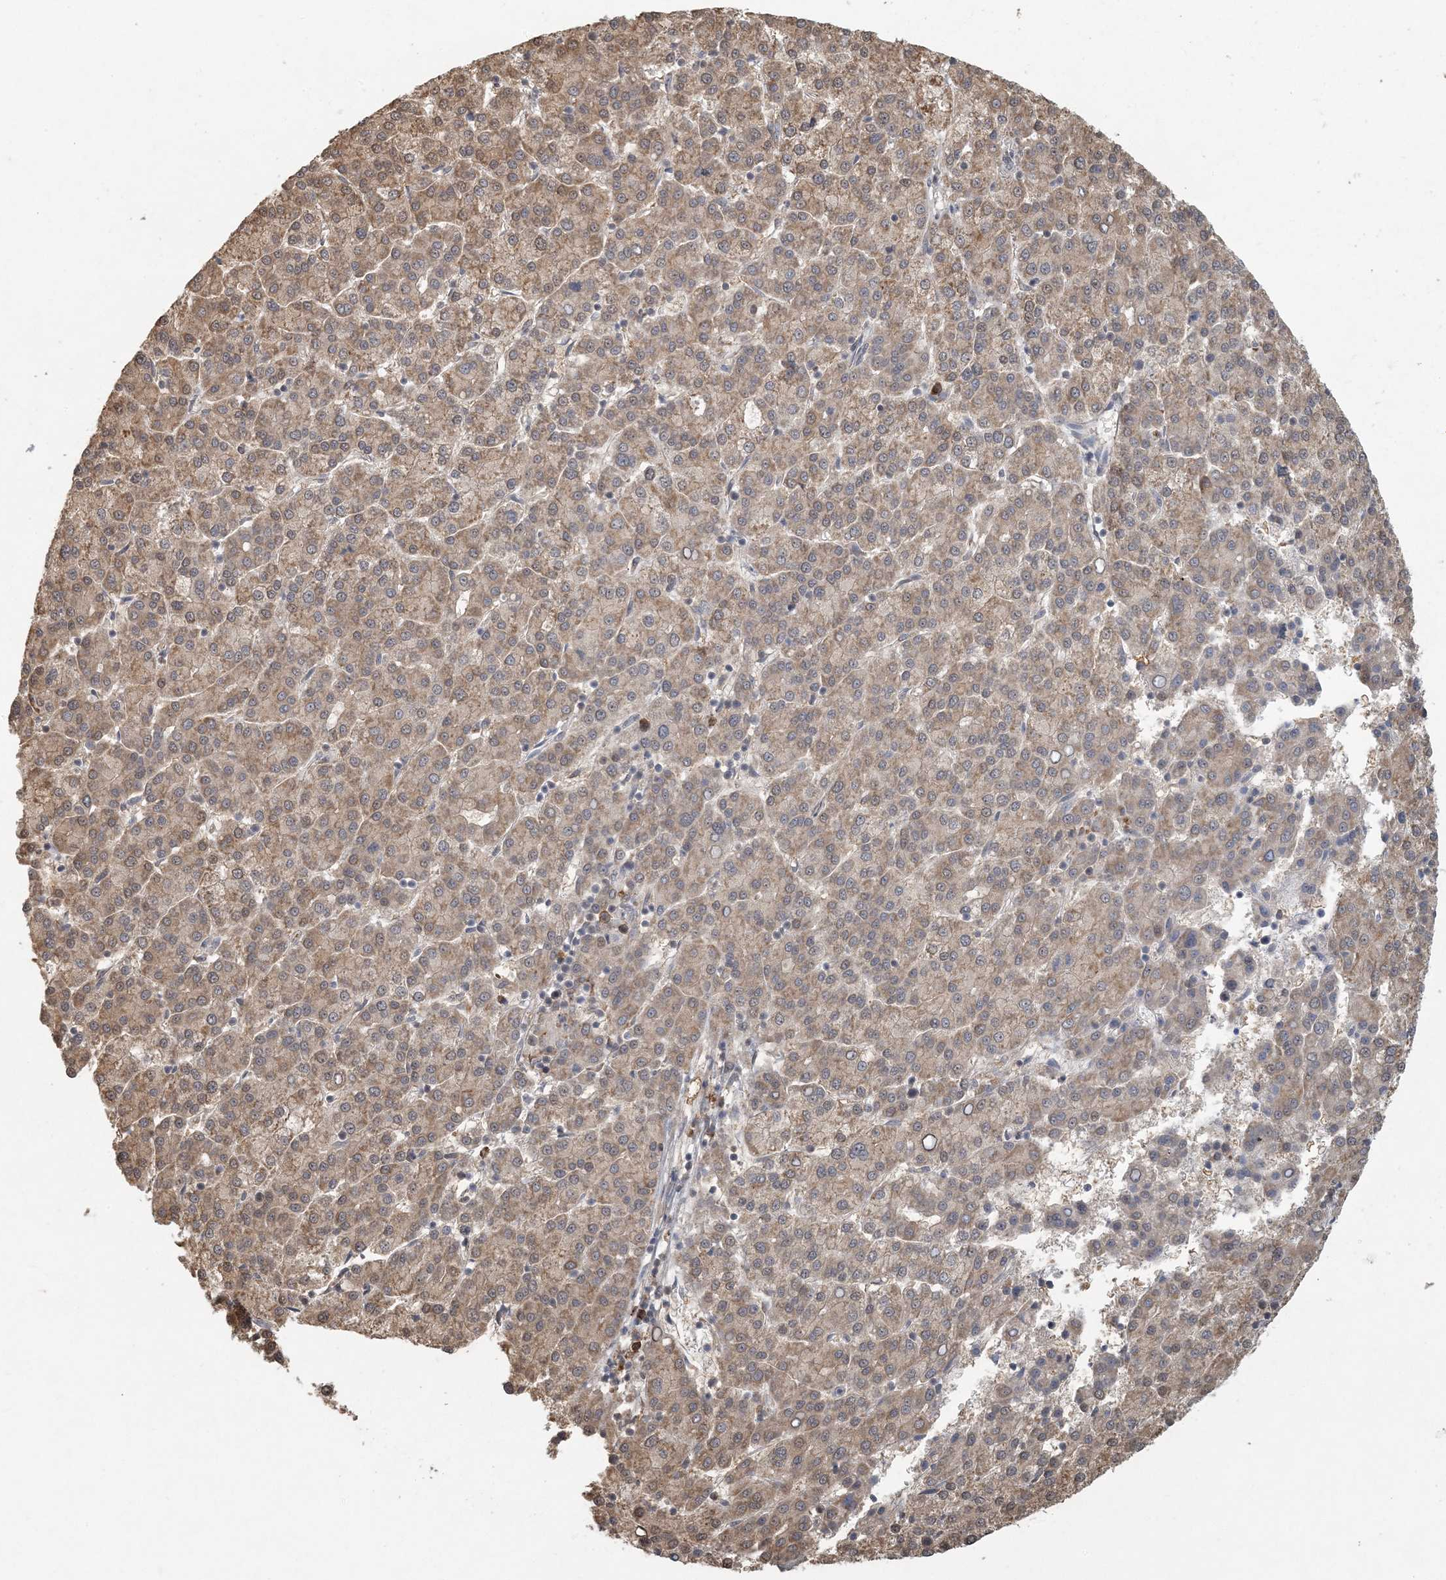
{"staining": {"intensity": "moderate", "quantity": ">75%", "location": "cytoplasmic/membranous"}, "tissue": "liver cancer", "cell_type": "Tumor cells", "image_type": "cancer", "snomed": [{"axis": "morphology", "description": "Carcinoma, Hepatocellular, NOS"}, {"axis": "topography", "description": "Liver"}], "caption": "Immunohistochemistry (IHC) micrograph of neoplastic tissue: liver hepatocellular carcinoma stained using IHC reveals medium levels of moderate protein expression localized specifically in the cytoplasmic/membranous of tumor cells, appearing as a cytoplasmic/membranous brown color.", "gene": "AK9", "patient": {"sex": "female", "age": 58}}